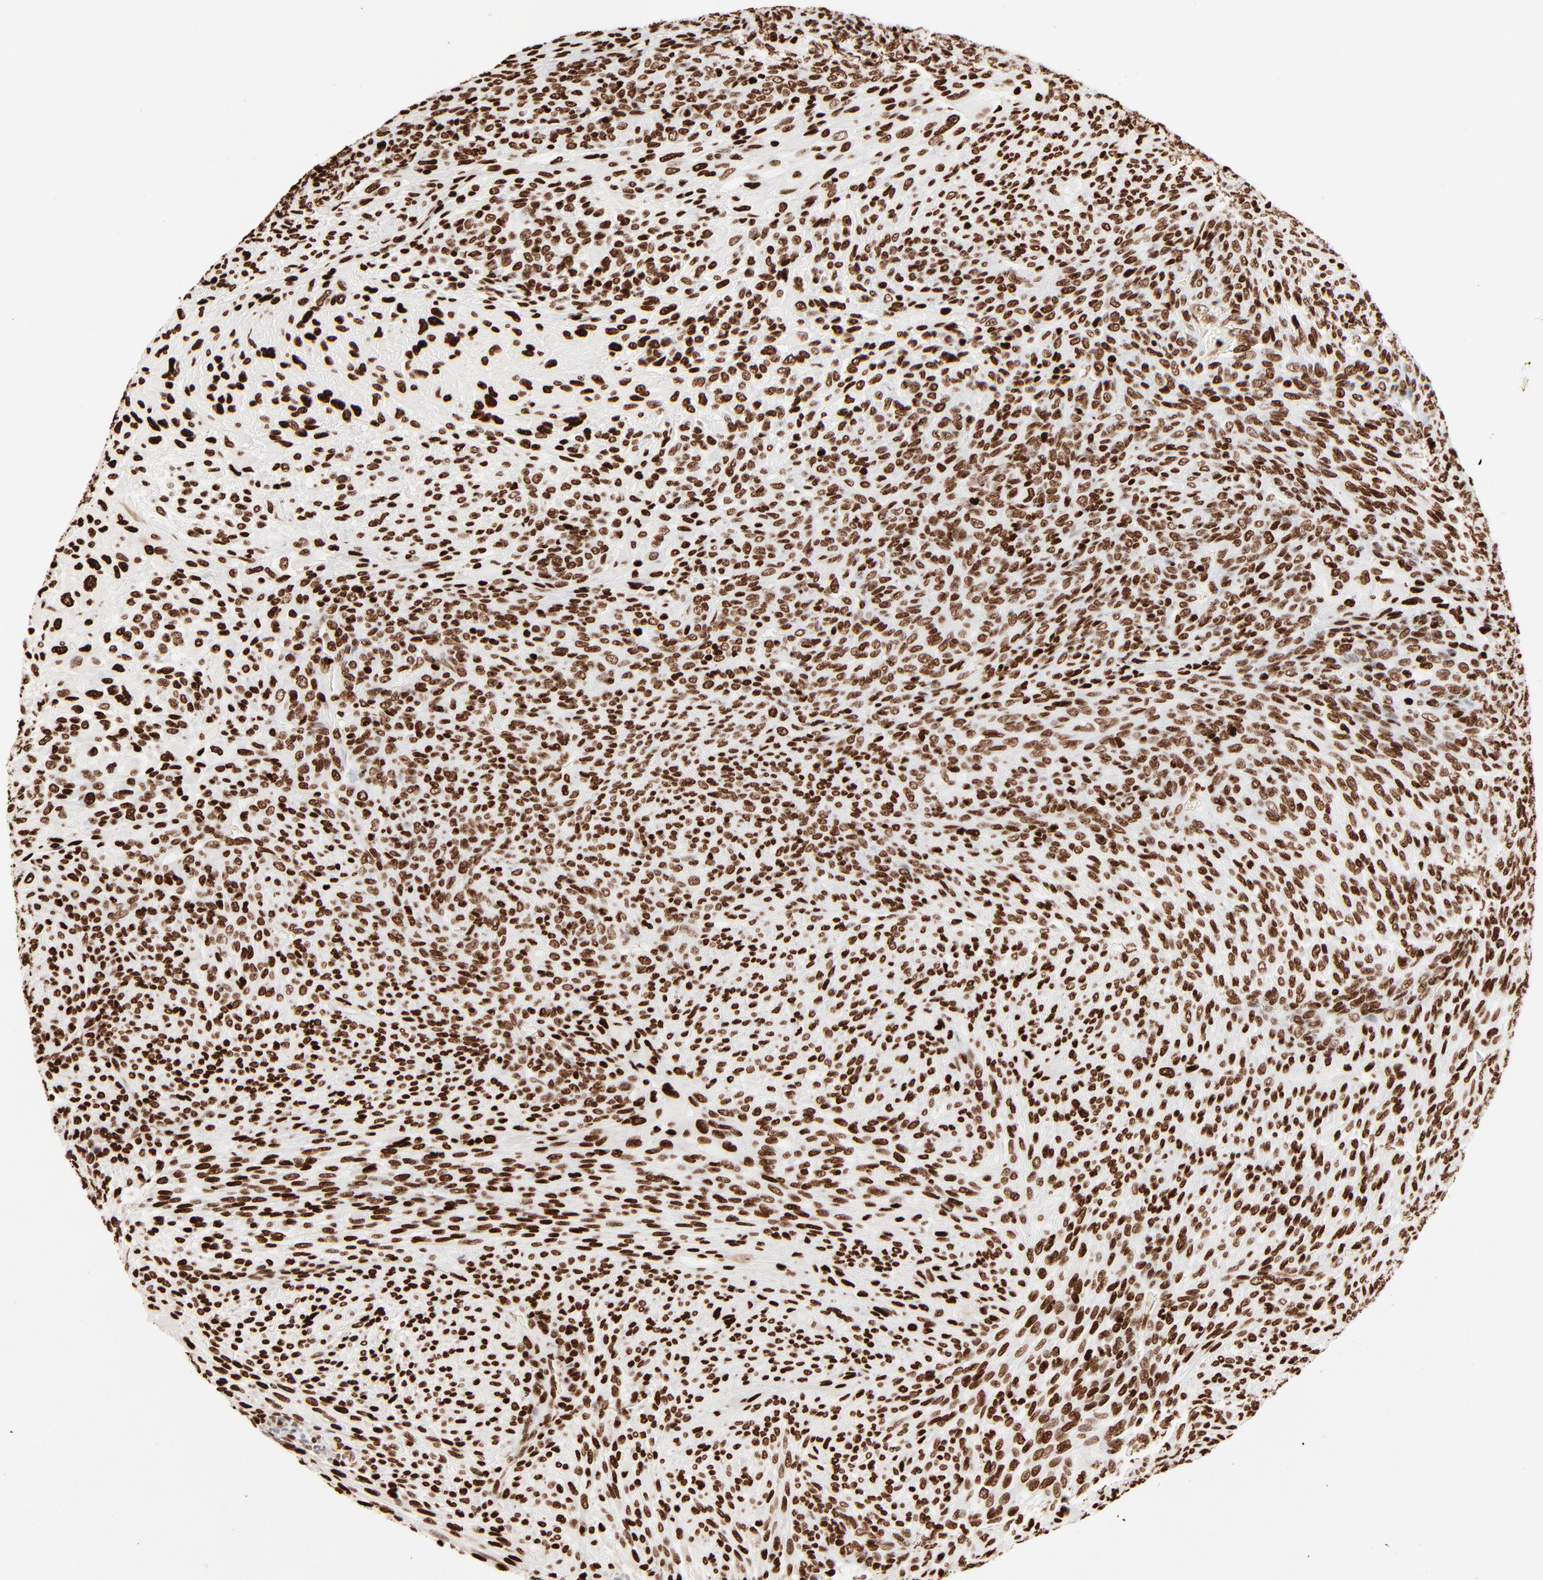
{"staining": {"intensity": "strong", "quantity": ">75%", "location": "nuclear"}, "tissue": "glioma", "cell_type": "Tumor cells", "image_type": "cancer", "snomed": [{"axis": "morphology", "description": "Glioma, malignant, High grade"}, {"axis": "topography", "description": "Cerebral cortex"}], "caption": "About >75% of tumor cells in human glioma demonstrate strong nuclear protein positivity as visualized by brown immunohistochemical staining.", "gene": "HMGB2", "patient": {"sex": "female", "age": 55}}